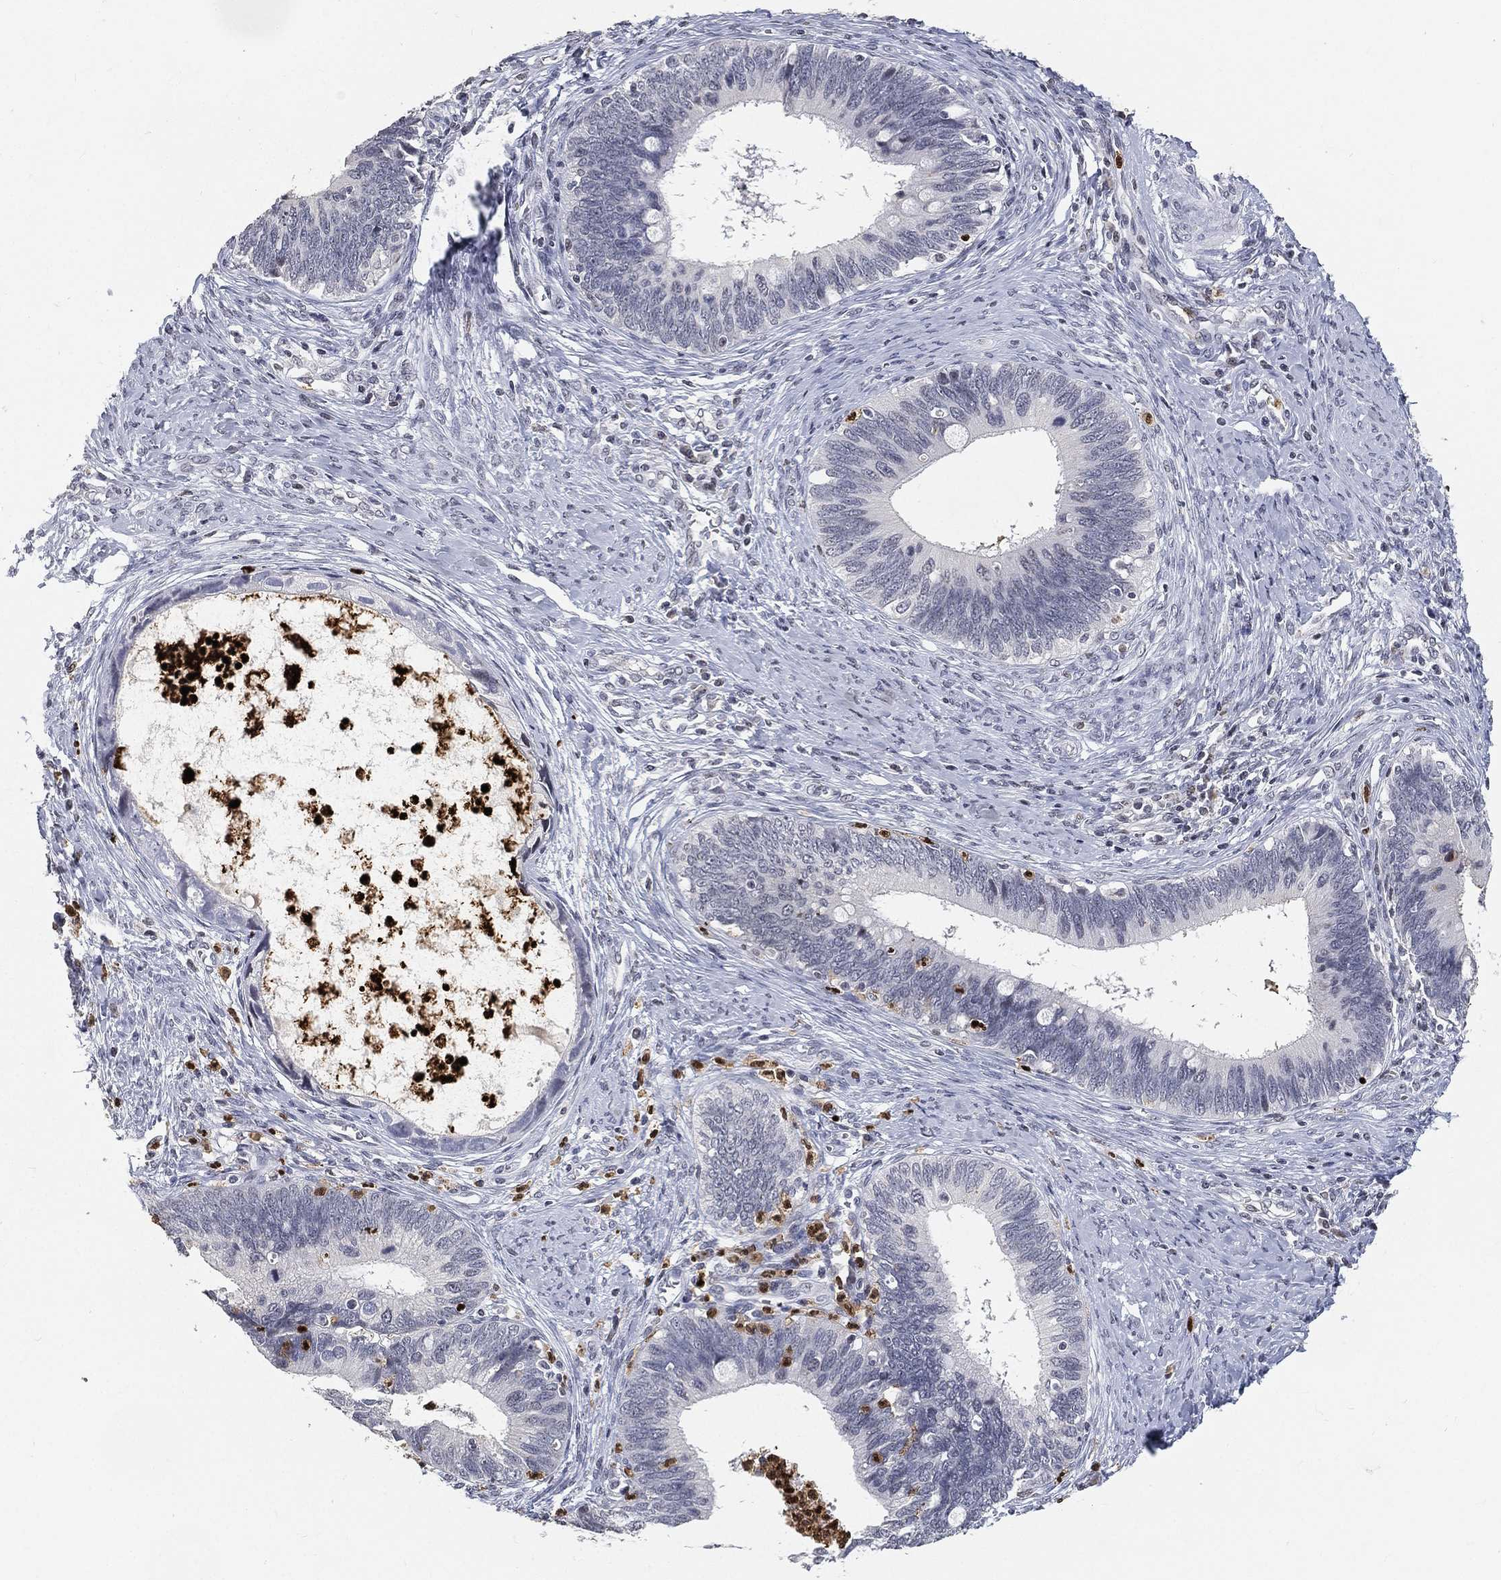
{"staining": {"intensity": "negative", "quantity": "none", "location": "none"}, "tissue": "cervical cancer", "cell_type": "Tumor cells", "image_type": "cancer", "snomed": [{"axis": "morphology", "description": "Adenocarcinoma, NOS"}, {"axis": "topography", "description": "Cervix"}], "caption": "The image displays no staining of tumor cells in cervical cancer.", "gene": "ARG1", "patient": {"sex": "female", "age": 42}}